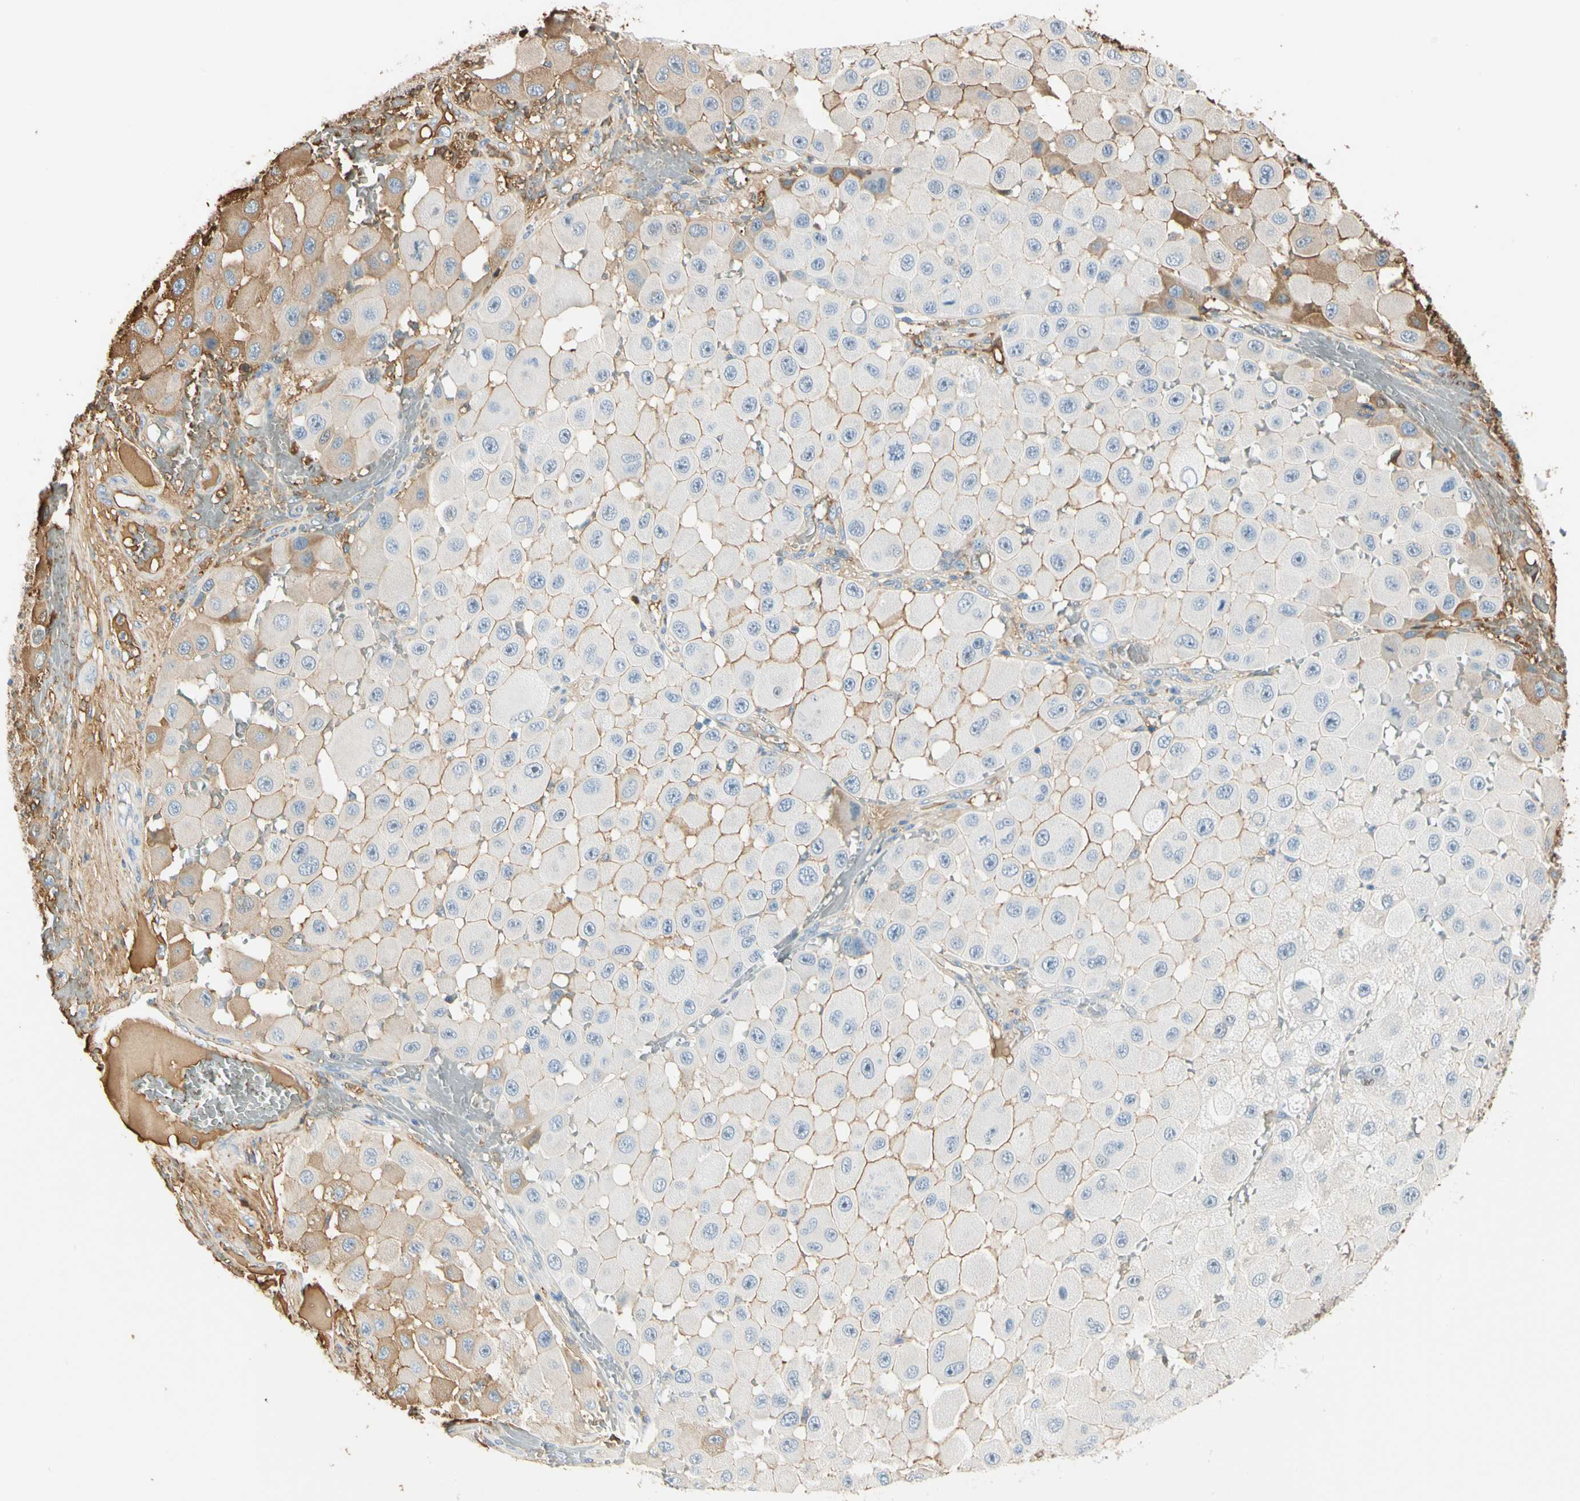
{"staining": {"intensity": "moderate", "quantity": "25%-75%", "location": "cytoplasmic/membranous"}, "tissue": "melanoma", "cell_type": "Tumor cells", "image_type": "cancer", "snomed": [{"axis": "morphology", "description": "Malignant melanoma, NOS"}, {"axis": "topography", "description": "Skin"}], "caption": "Melanoma was stained to show a protein in brown. There is medium levels of moderate cytoplasmic/membranous expression in approximately 25%-75% of tumor cells. Nuclei are stained in blue.", "gene": "LAMB3", "patient": {"sex": "female", "age": 81}}